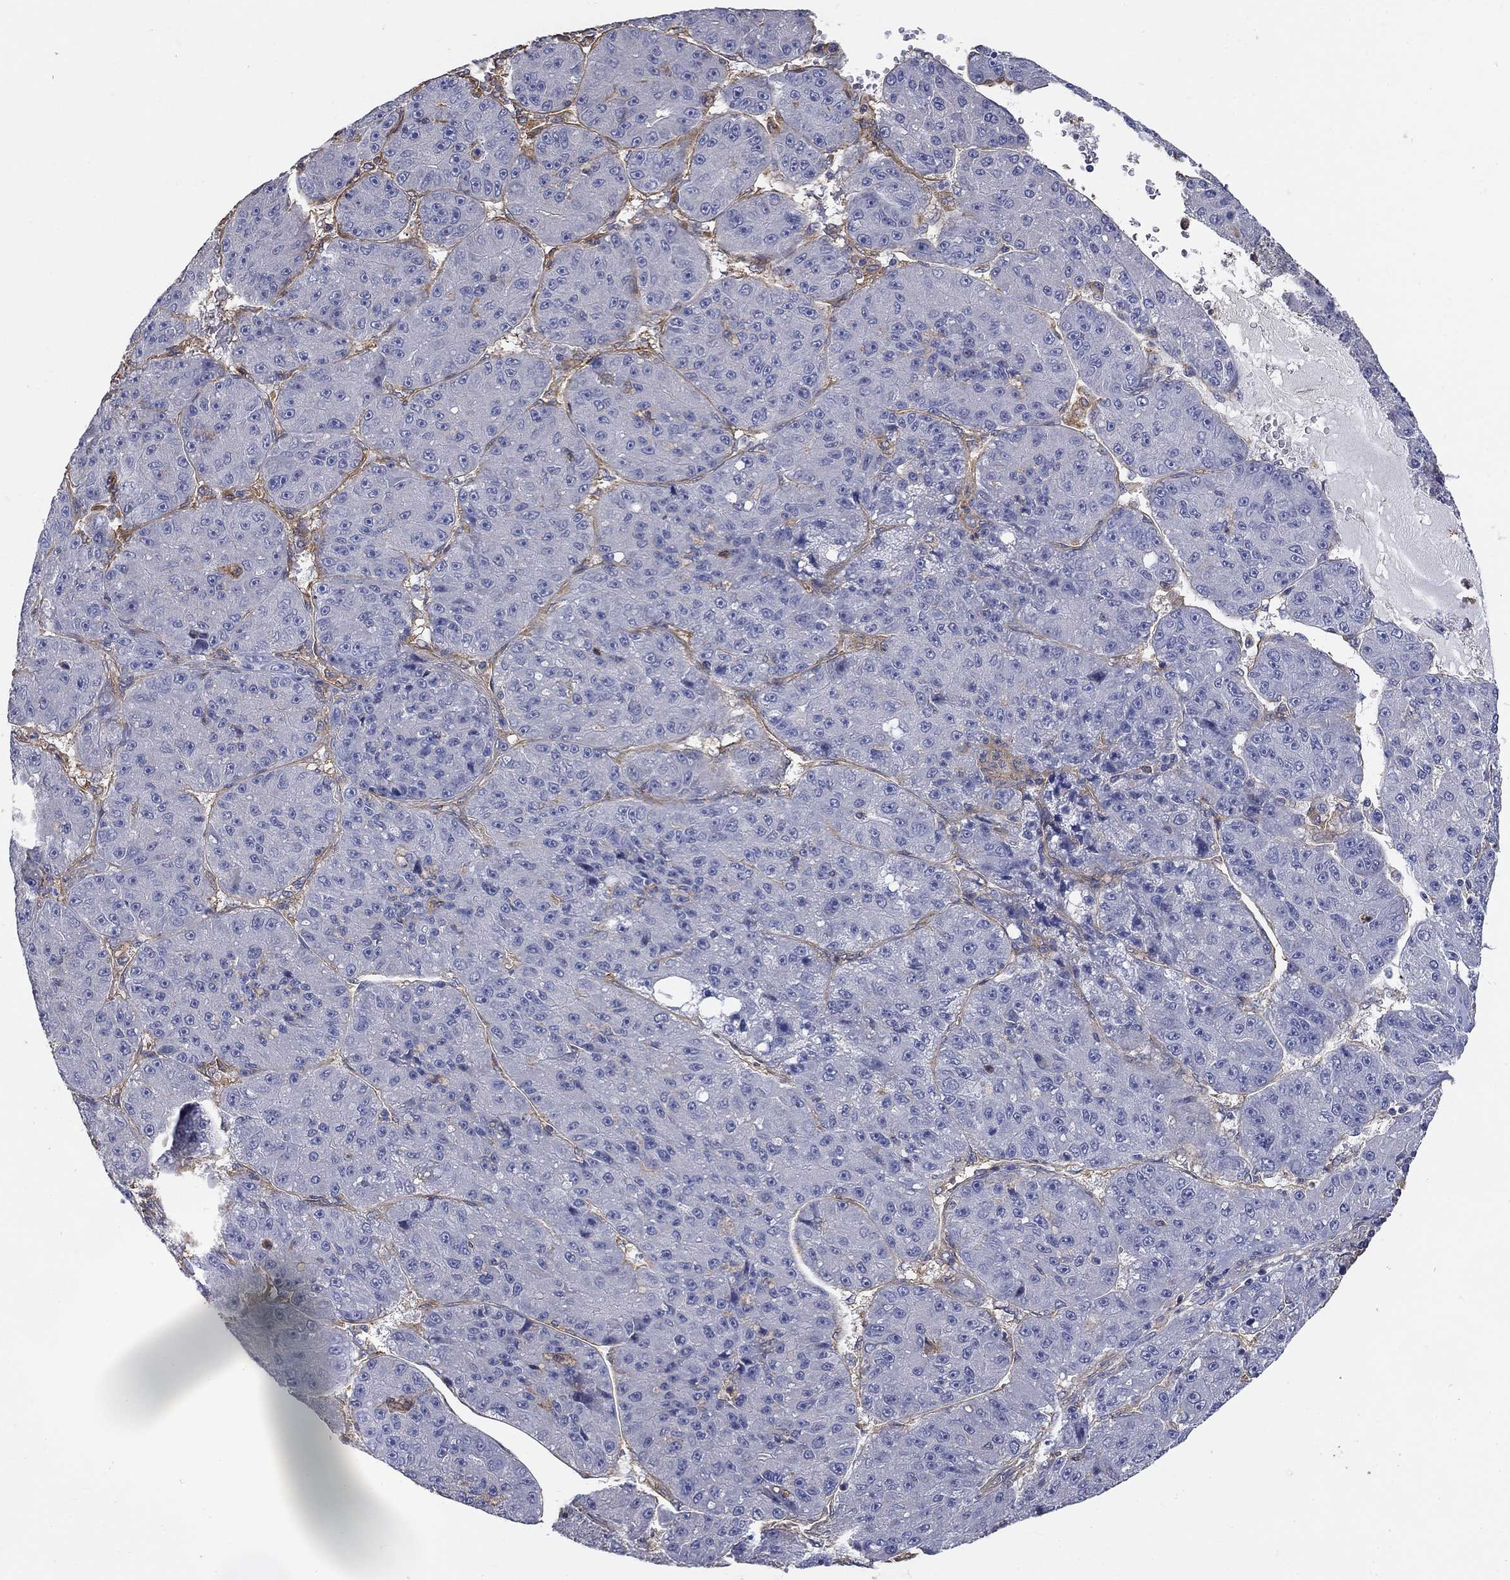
{"staining": {"intensity": "negative", "quantity": "none", "location": "none"}, "tissue": "liver cancer", "cell_type": "Tumor cells", "image_type": "cancer", "snomed": [{"axis": "morphology", "description": "Carcinoma, Hepatocellular, NOS"}, {"axis": "topography", "description": "Liver"}], "caption": "The histopathology image demonstrates no significant expression in tumor cells of liver hepatocellular carcinoma. (Brightfield microscopy of DAB (3,3'-diaminobenzidine) immunohistochemistry at high magnification).", "gene": "DPYSL2", "patient": {"sex": "male", "age": 67}}